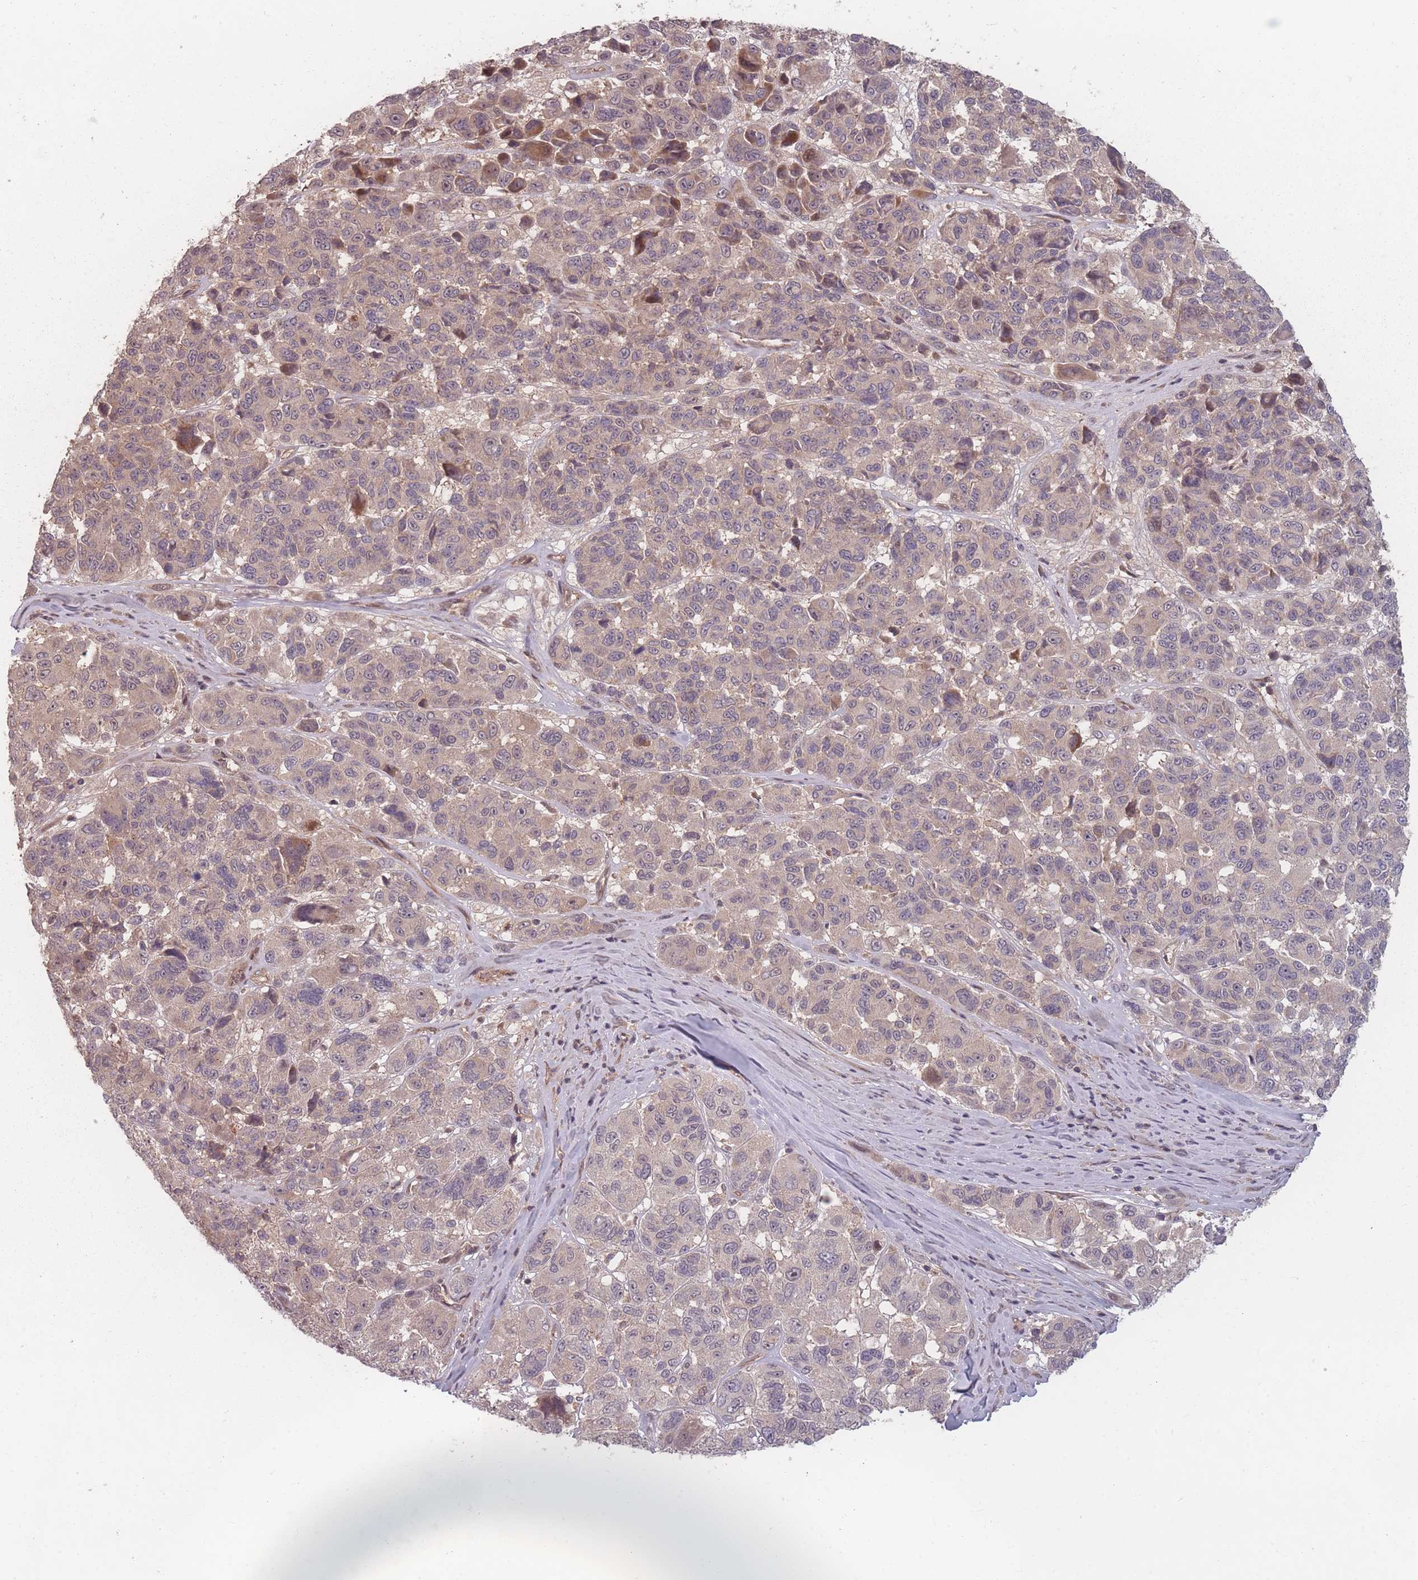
{"staining": {"intensity": "weak", "quantity": "<25%", "location": "cytoplasmic/membranous"}, "tissue": "melanoma", "cell_type": "Tumor cells", "image_type": "cancer", "snomed": [{"axis": "morphology", "description": "Malignant melanoma, NOS"}, {"axis": "topography", "description": "Skin"}], "caption": "Human melanoma stained for a protein using immunohistochemistry exhibits no positivity in tumor cells.", "gene": "HAGH", "patient": {"sex": "female", "age": 66}}